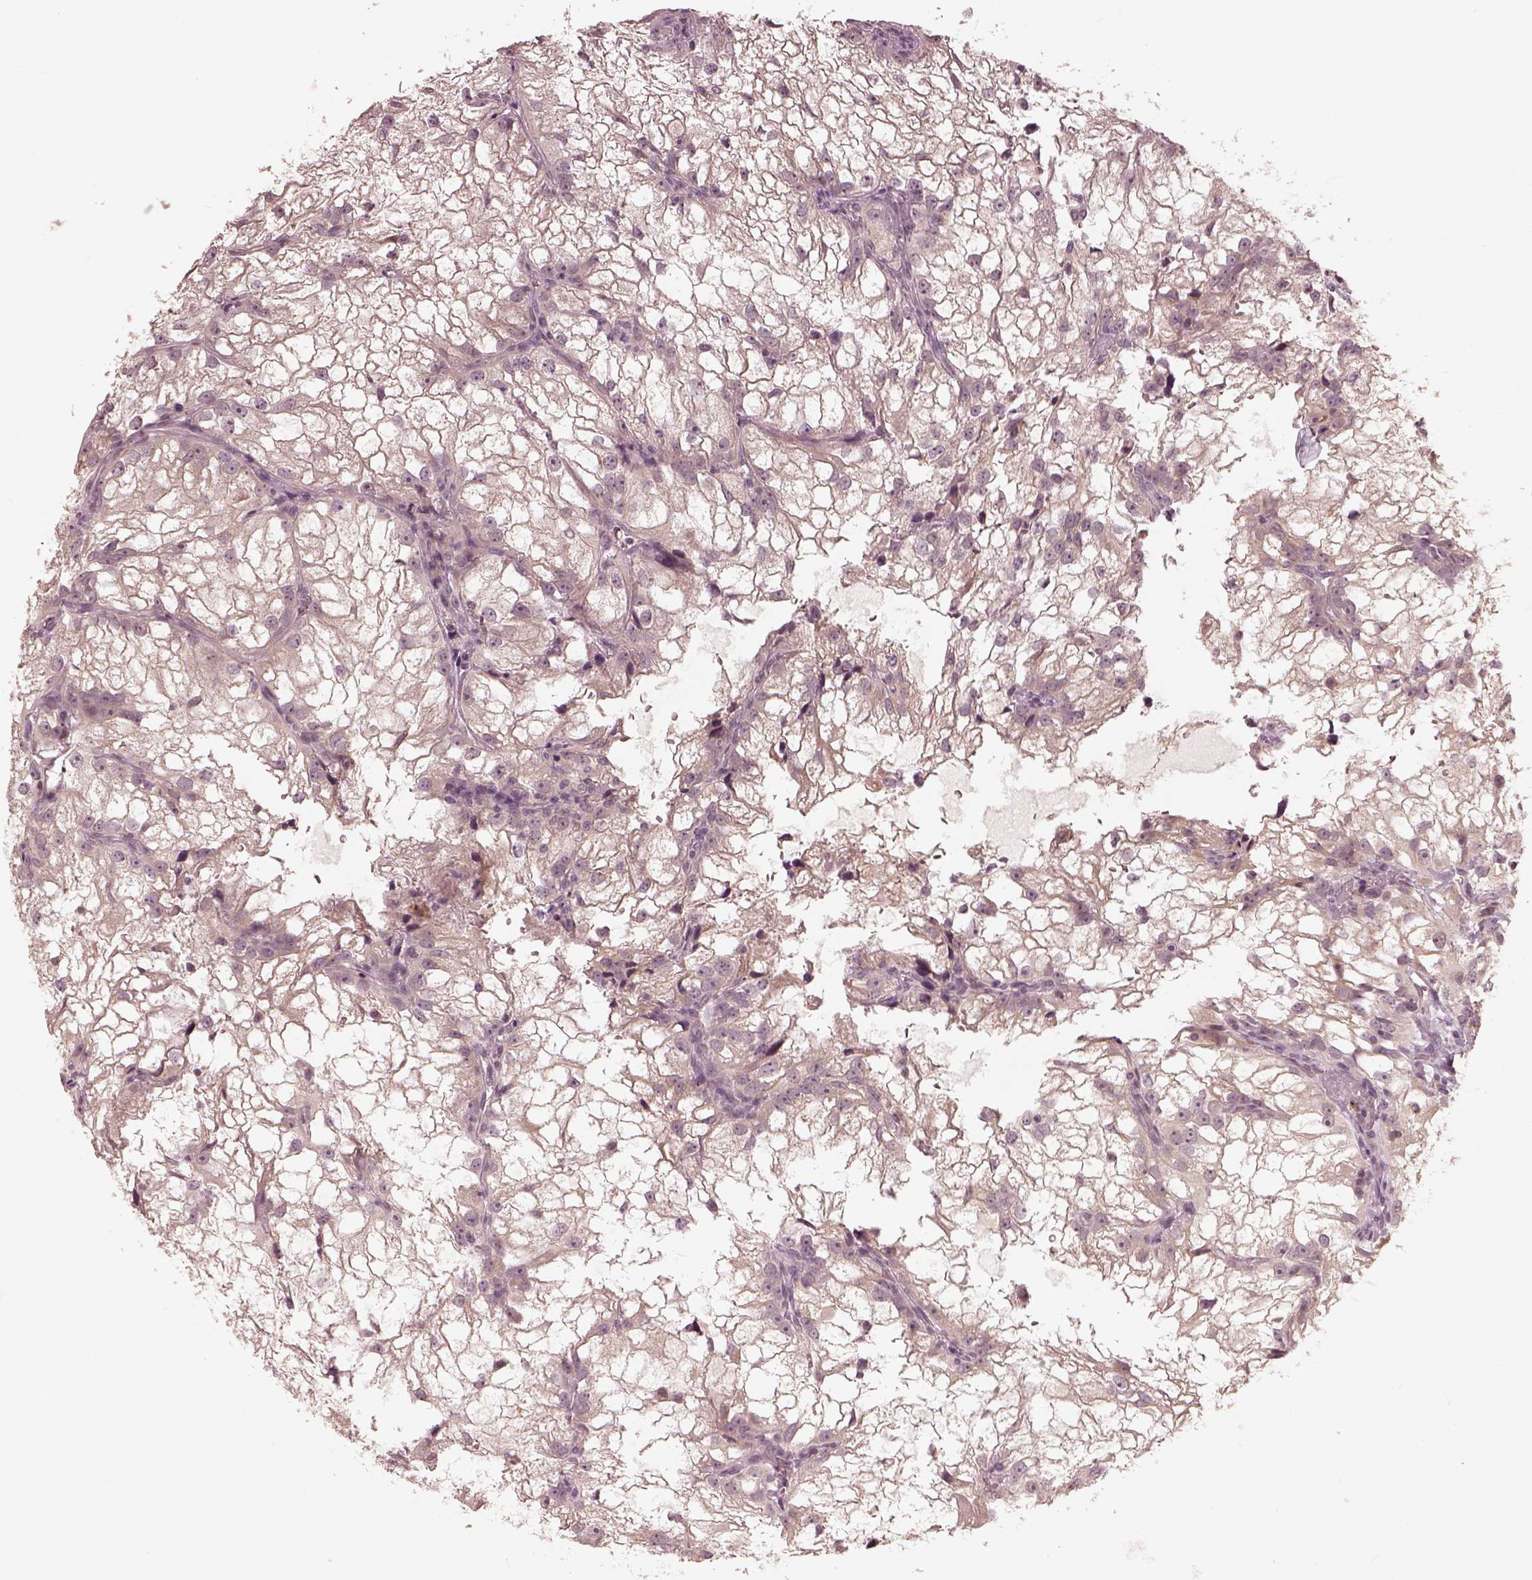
{"staining": {"intensity": "negative", "quantity": "none", "location": "none"}, "tissue": "renal cancer", "cell_type": "Tumor cells", "image_type": "cancer", "snomed": [{"axis": "morphology", "description": "Adenocarcinoma, NOS"}, {"axis": "topography", "description": "Kidney"}], "caption": "Tumor cells are negative for protein expression in human renal cancer (adenocarcinoma).", "gene": "IQCB1", "patient": {"sex": "male", "age": 59}}